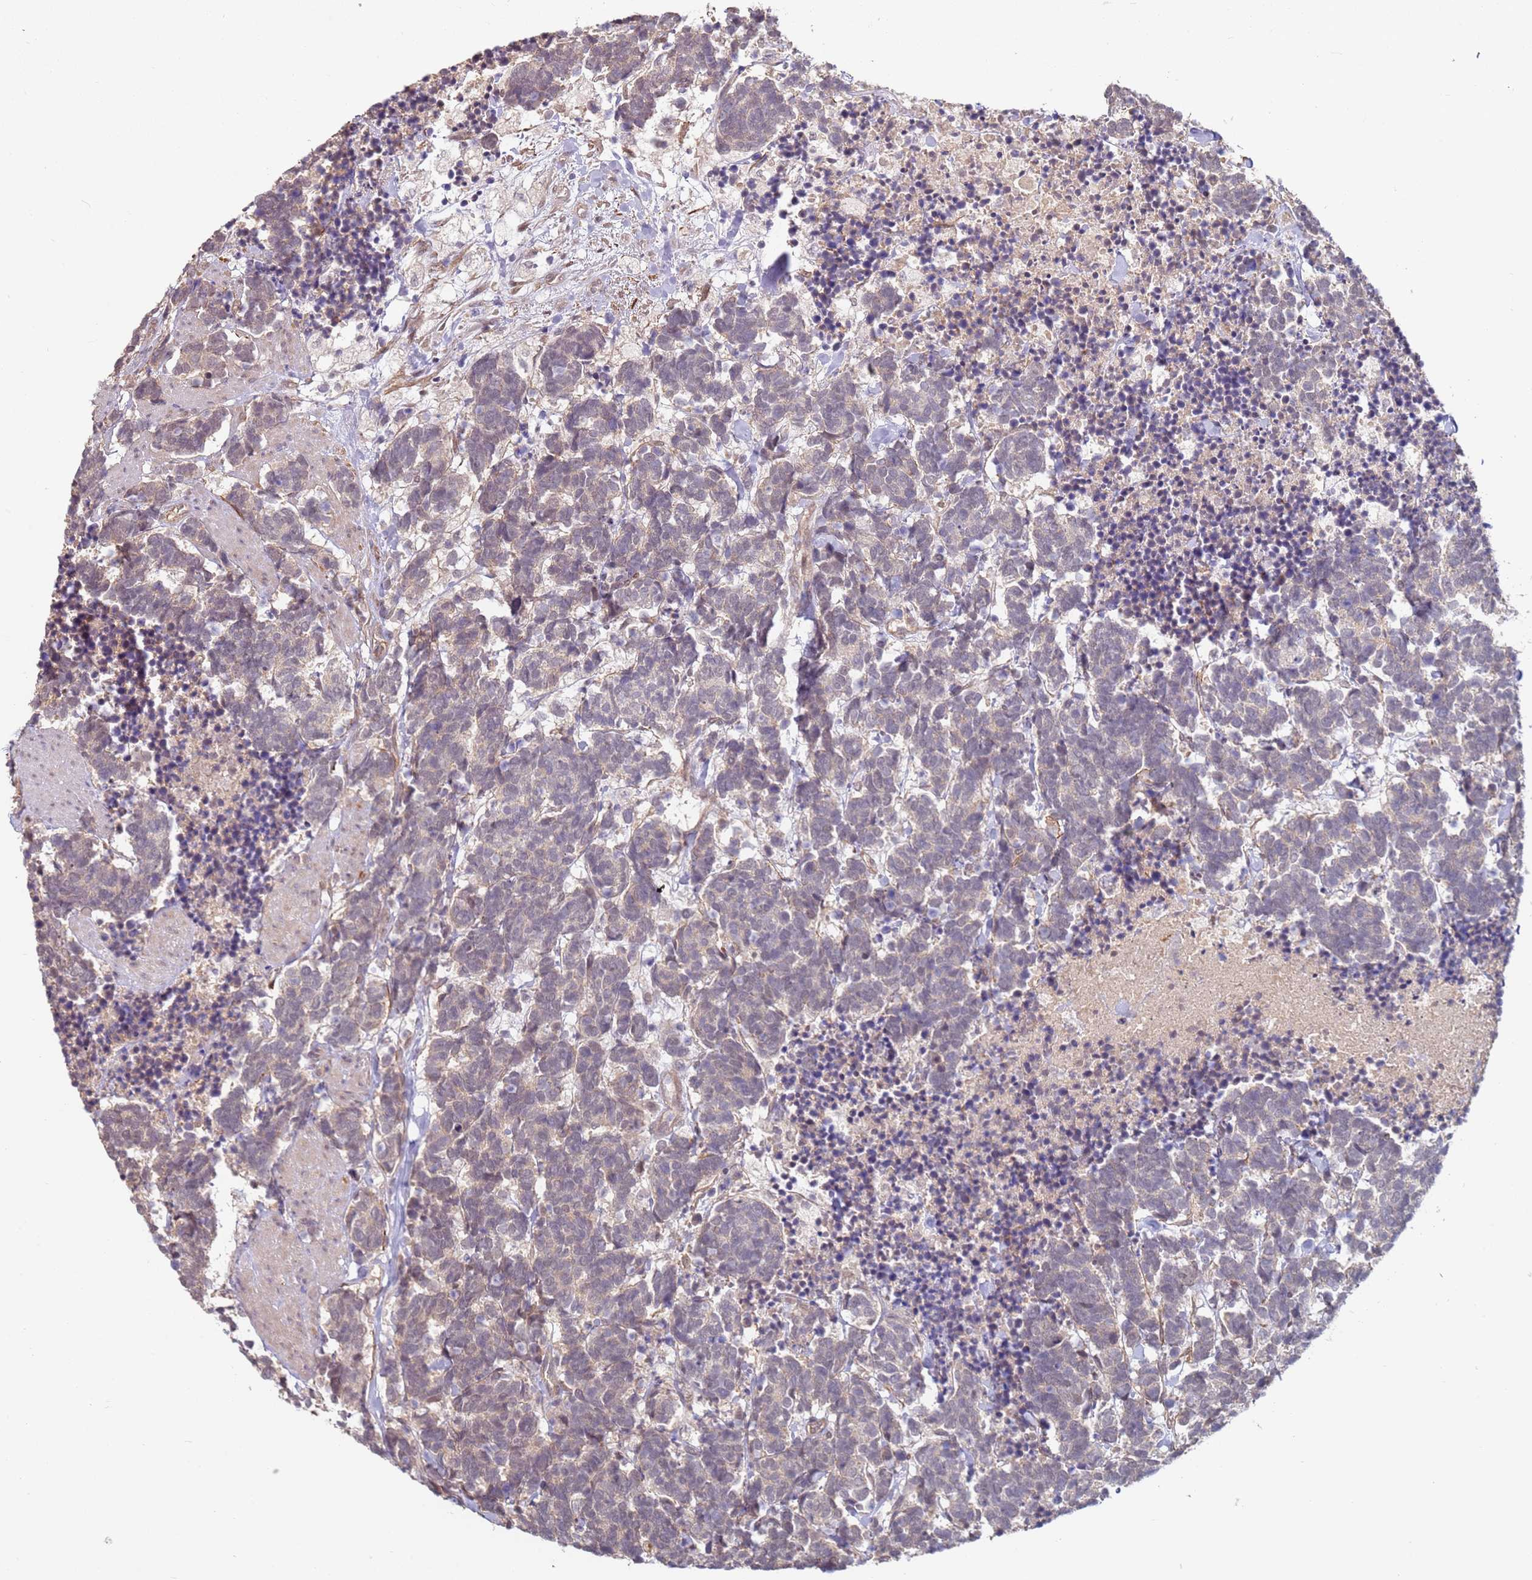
{"staining": {"intensity": "weak", "quantity": ">75%", "location": "cytoplasmic/membranous"}, "tissue": "carcinoid", "cell_type": "Tumor cells", "image_type": "cancer", "snomed": [{"axis": "morphology", "description": "Carcinoma, NOS"}, {"axis": "morphology", "description": "Carcinoid, malignant, NOS"}, {"axis": "topography", "description": "Prostate"}], "caption": "Carcinoid stained with immunohistochemistry (IHC) demonstrates weak cytoplasmic/membranous positivity in about >75% of tumor cells.", "gene": "WDR93", "patient": {"sex": "male", "age": 57}}